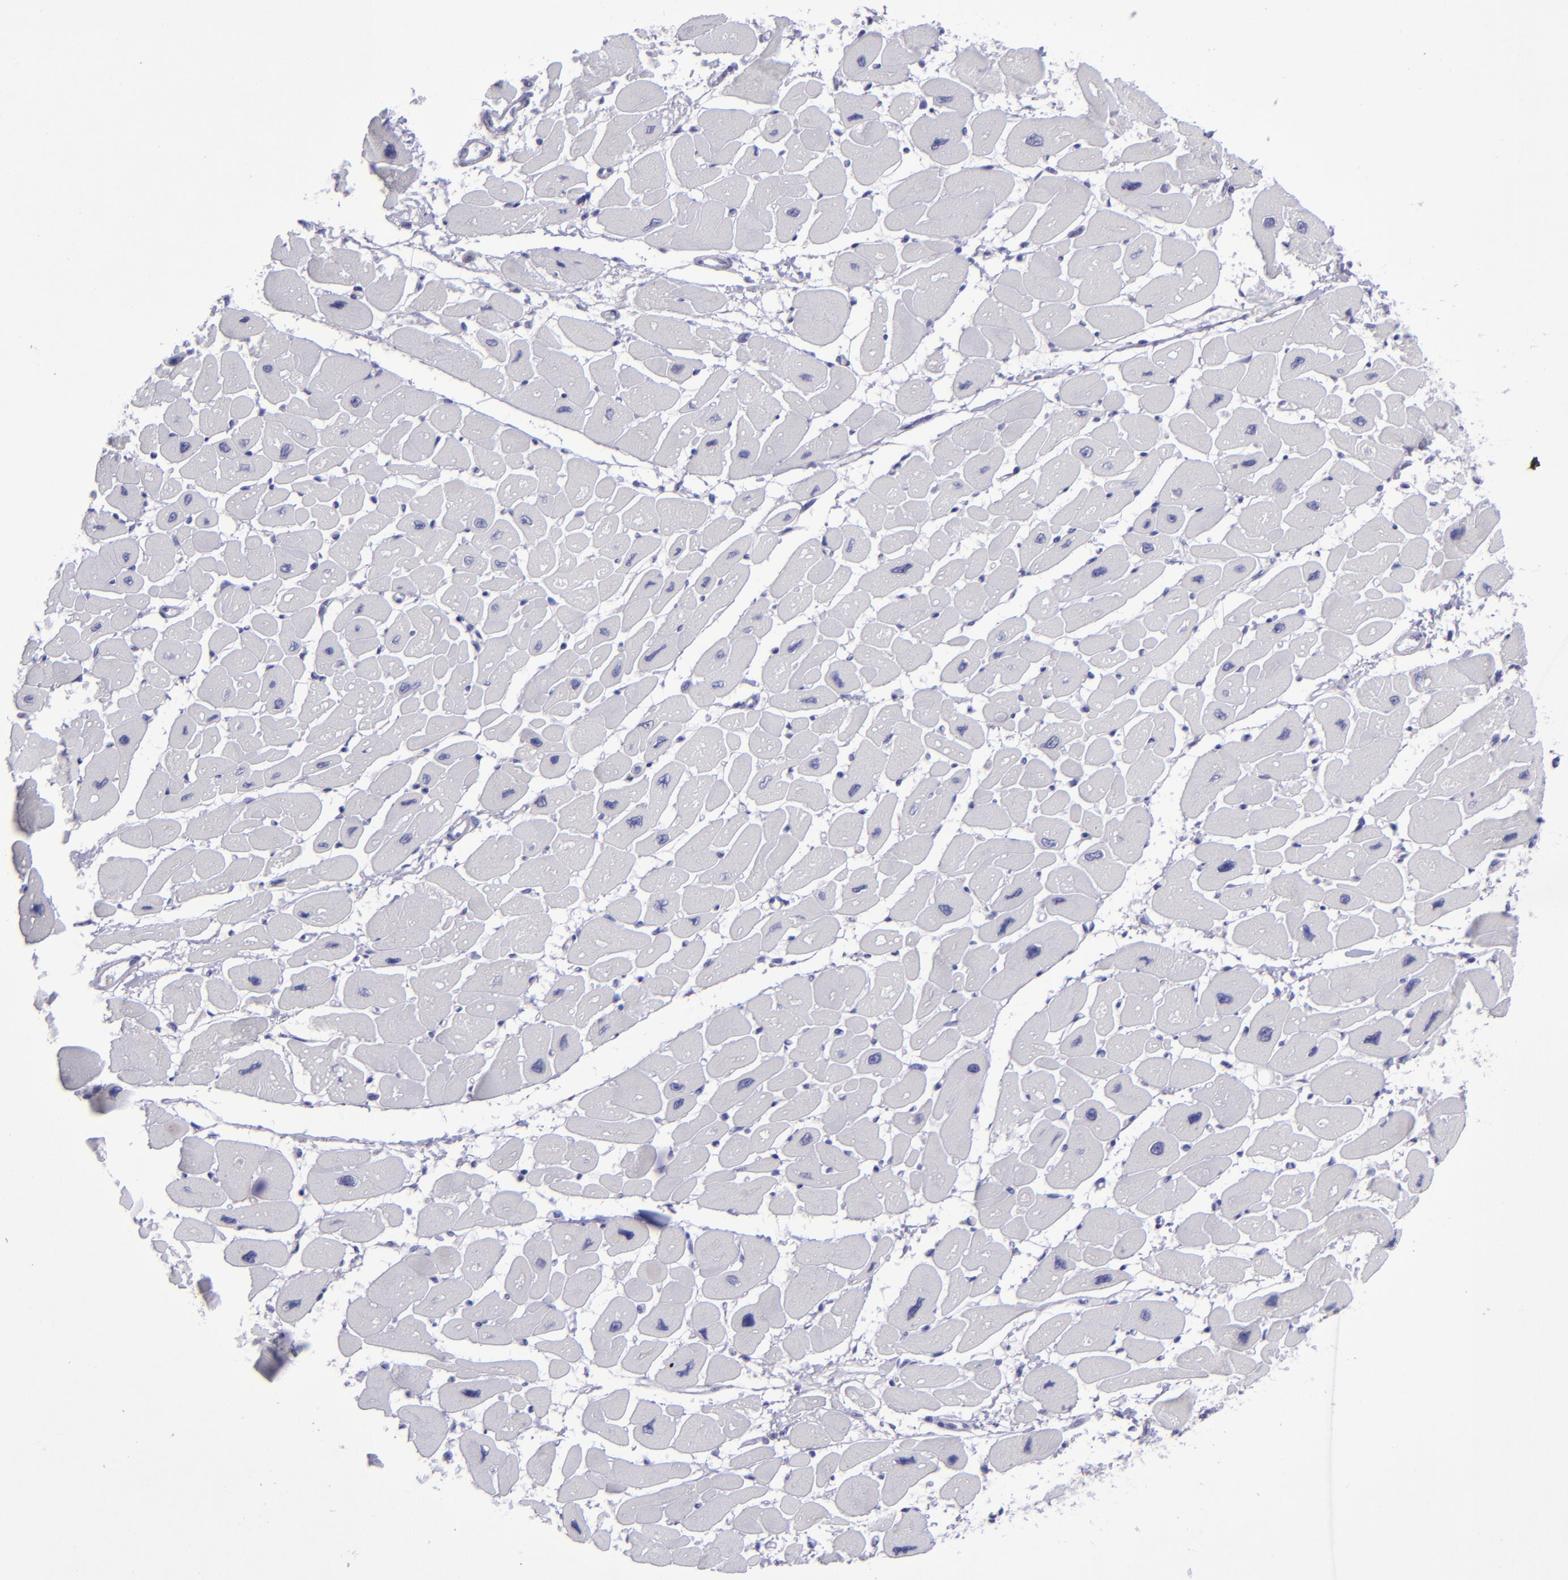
{"staining": {"intensity": "negative", "quantity": "none", "location": "none"}, "tissue": "heart muscle", "cell_type": "Cardiomyocytes", "image_type": "normal", "snomed": [{"axis": "morphology", "description": "Normal tissue, NOS"}, {"axis": "topography", "description": "Heart"}], "caption": "Cardiomyocytes show no significant staining in unremarkable heart muscle. Nuclei are stained in blue.", "gene": "POU2F2", "patient": {"sex": "female", "age": 54}}